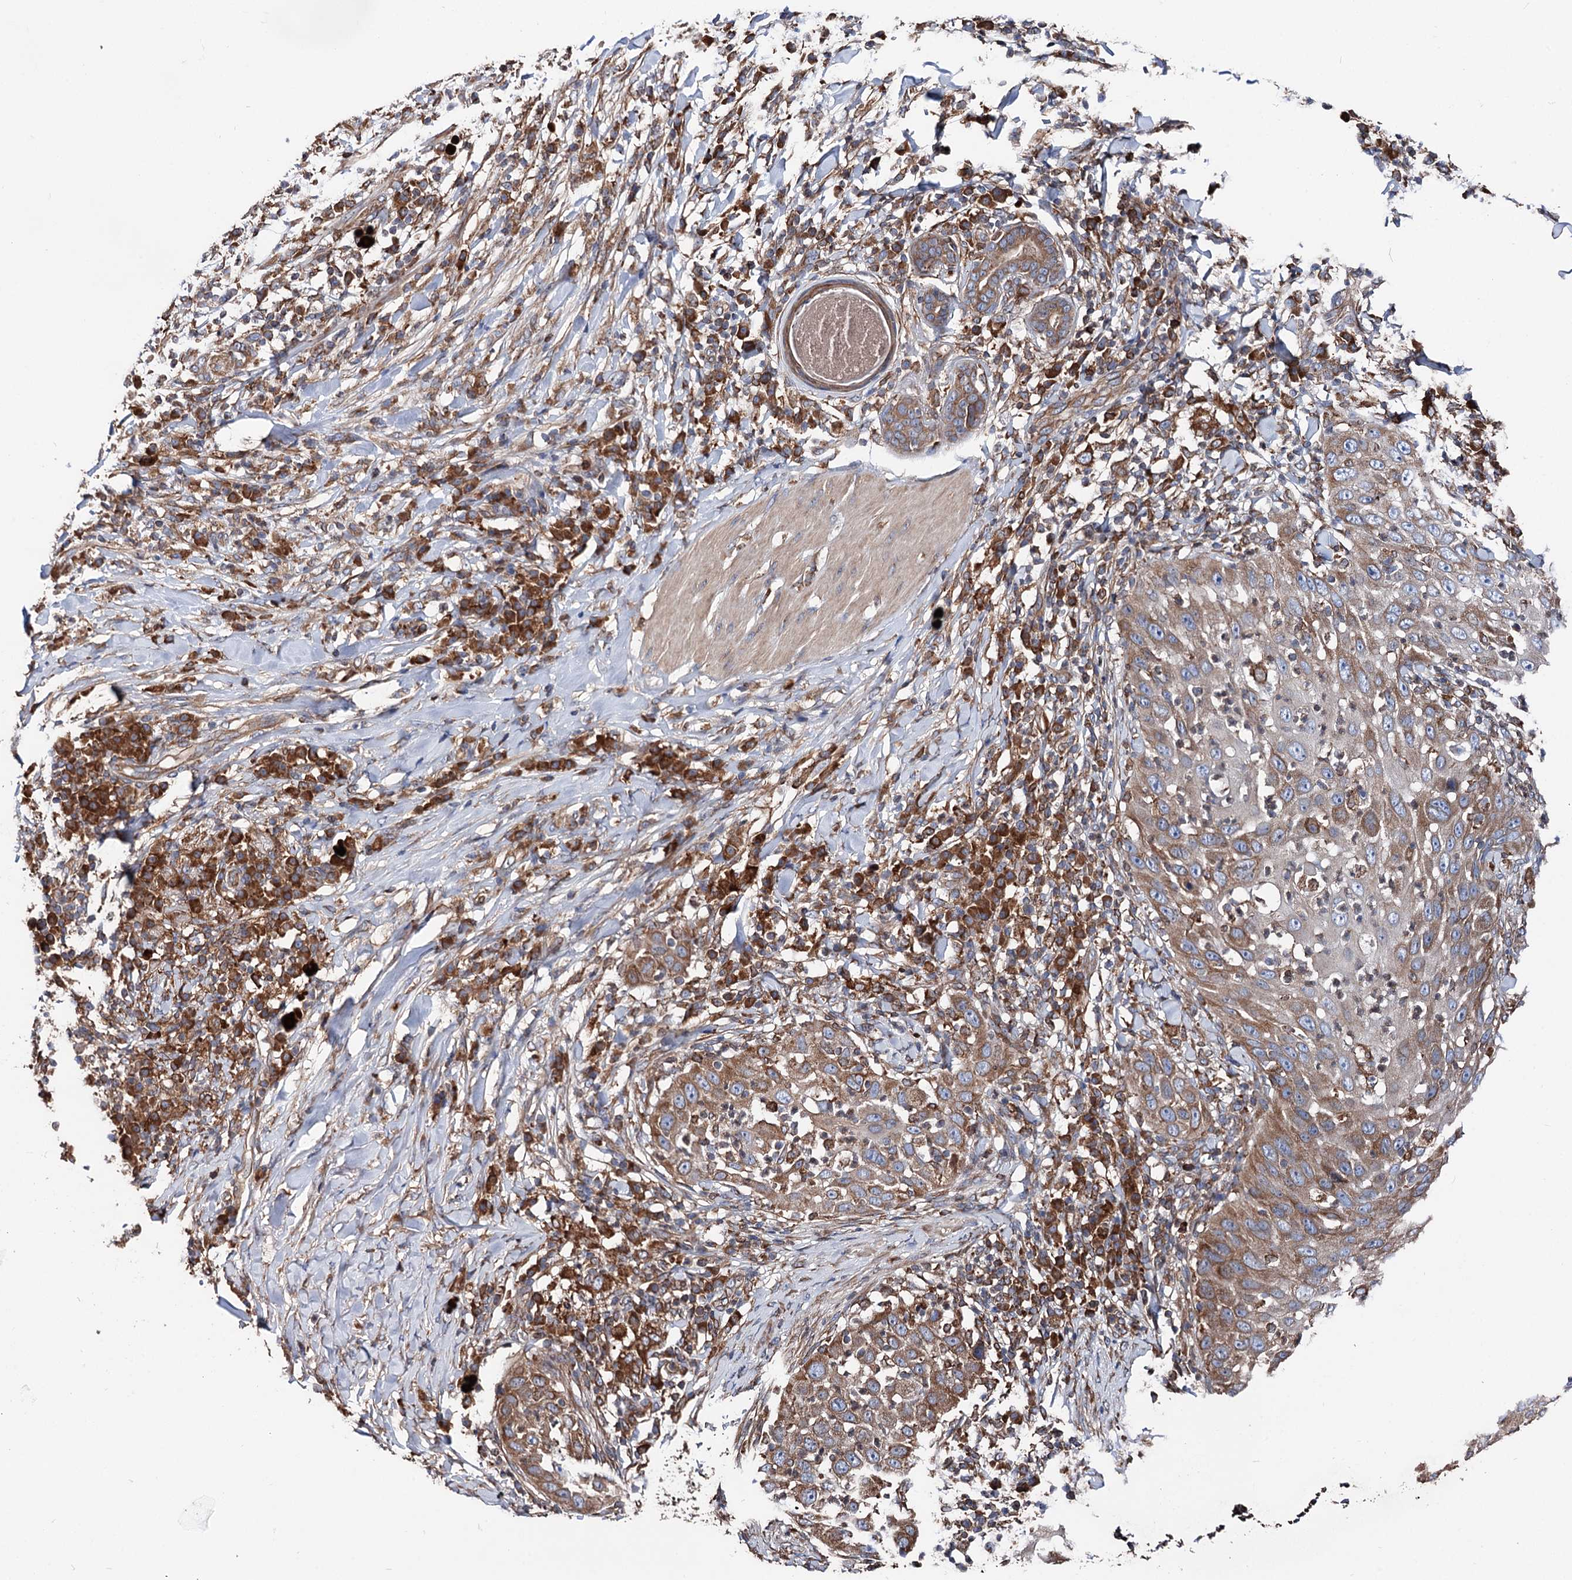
{"staining": {"intensity": "moderate", "quantity": ">75%", "location": "cytoplasmic/membranous"}, "tissue": "skin cancer", "cell_type": "Tumor cells", "image_type": "cancer", "snomed": [{"axis": "morphology", "description": "Squamous cell carcinoma, NOS"}, {"axis": "topography", "description": "Skin"}], "caption": "A photomicrograph of human skin cancer stained for a protein displays moderate cytoplasmic/membranous brown staining in tumor cells.", "gene": "ERP29", "patient": {"sex": "female", "age": 44}}